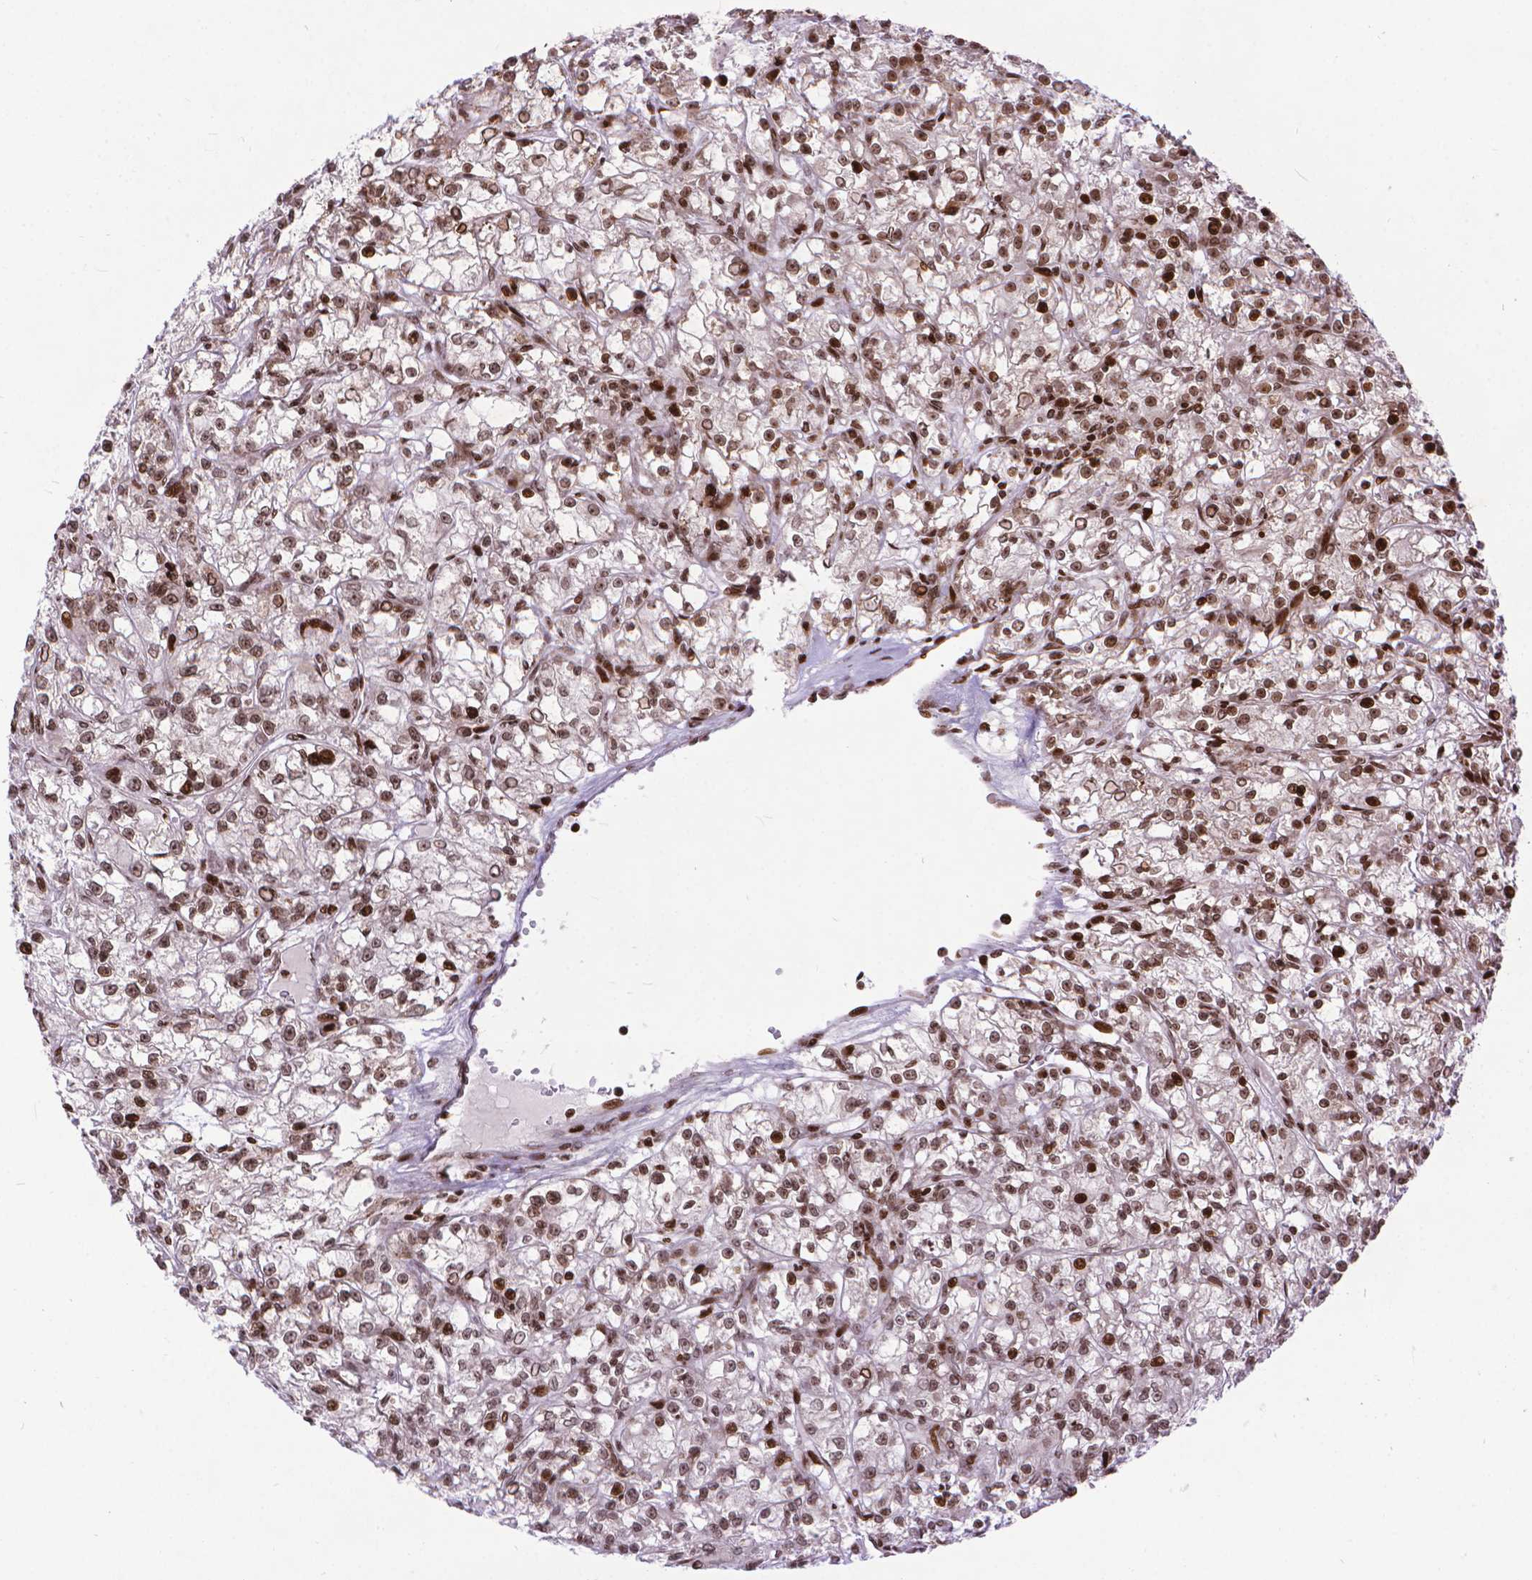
{"staining": {"intensity": "weak", "quantity": ">75%", "location": "nuclear"}, "tissue": "renal cancer", "cell_type": "Tumor cells", "image_type": "cancer", "snomed": [{"axis": "morphology", "description": "Adenocarcinoma, NOS"}, {"axis": "topography", "description": "Kidney"}], "caption": "Immunohistochemistry (IHC) (DAB (3,3'-diaminobenzidine)) staining of renal adenocarcinoma displays weak nuclear protein positivity in about >75% of tumor cells.", "gene": "AMER1", "patient": {"sex": "female", "age": 59}}